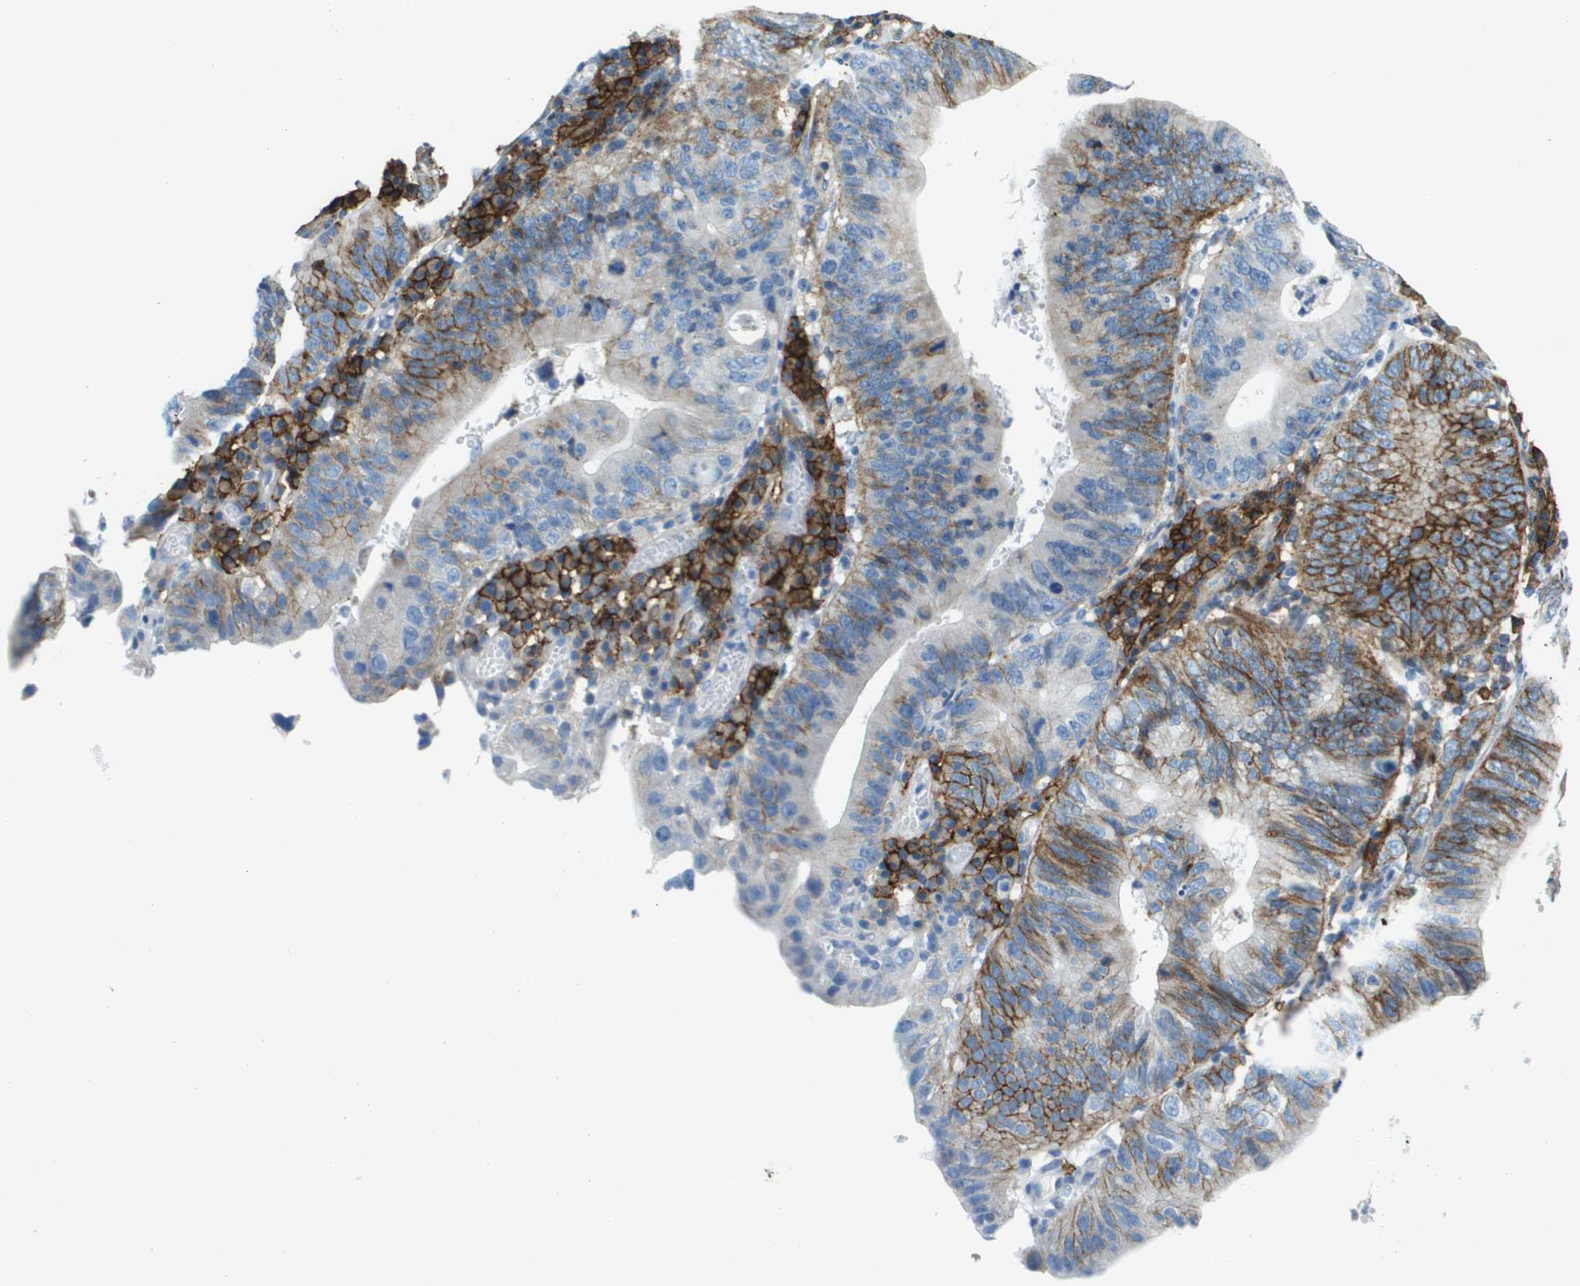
{"staining": {"intensity": "strong", "quantity": "25%-75%", "location": "cytoplasmic/membranous"}, "tissue": "stomach cancer", "cell_type": "Tumor cells", "image_type": "cancer", "snomed": [{"axis": "morphology", "description": "Adenocarcinoma, NOS"}, {"axis": "topography", "description": "Stomach"}], "caption": "Strong cytoplasmic/membranous expression for a protein is seen in approximately 25%-75% of tumor cells of stomach adenocarcinoma using immunohistochemistry.", "gene": "SDC1", "patient": {"sex": "male", "age": 59}}